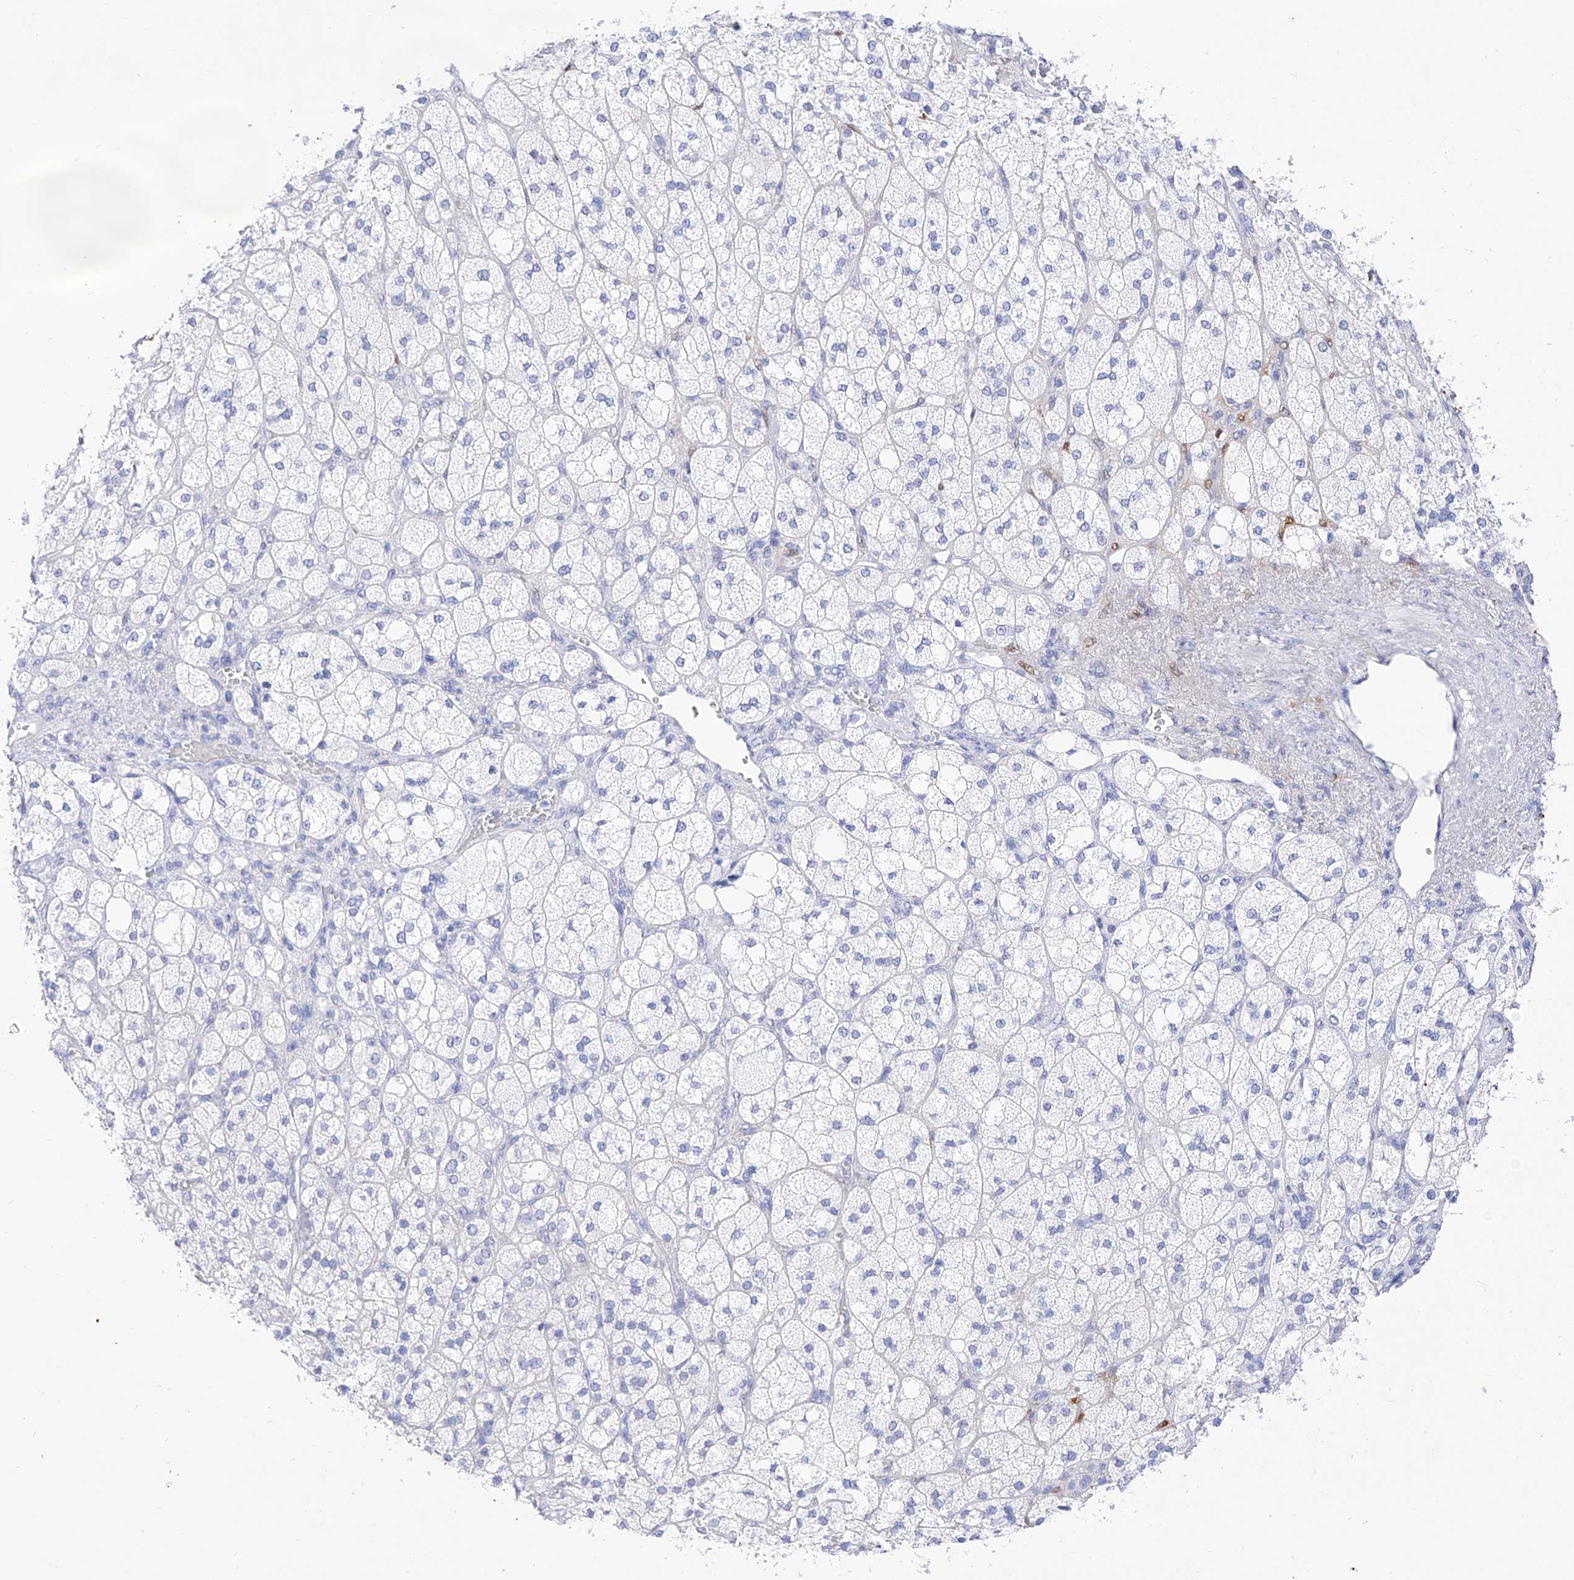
{"staining": {"intensity": "negative", "quantity": "none", "location": "none"}, "tissue": "adrenal gland", "cell_type": "Glandular cells", "image_type": "normal", "snomed": [{"axis": "morphology", "description": "Normal tissue, NOS"}, {"axis": "topography", "description": "Adrenal gland"}], "caption": "Adrenal gland stained for a protein using immunohistochemistry reveals no positivity glandular cells.", "gene": "TRPC7", "patient": {"sex": "male", "age": 61}}